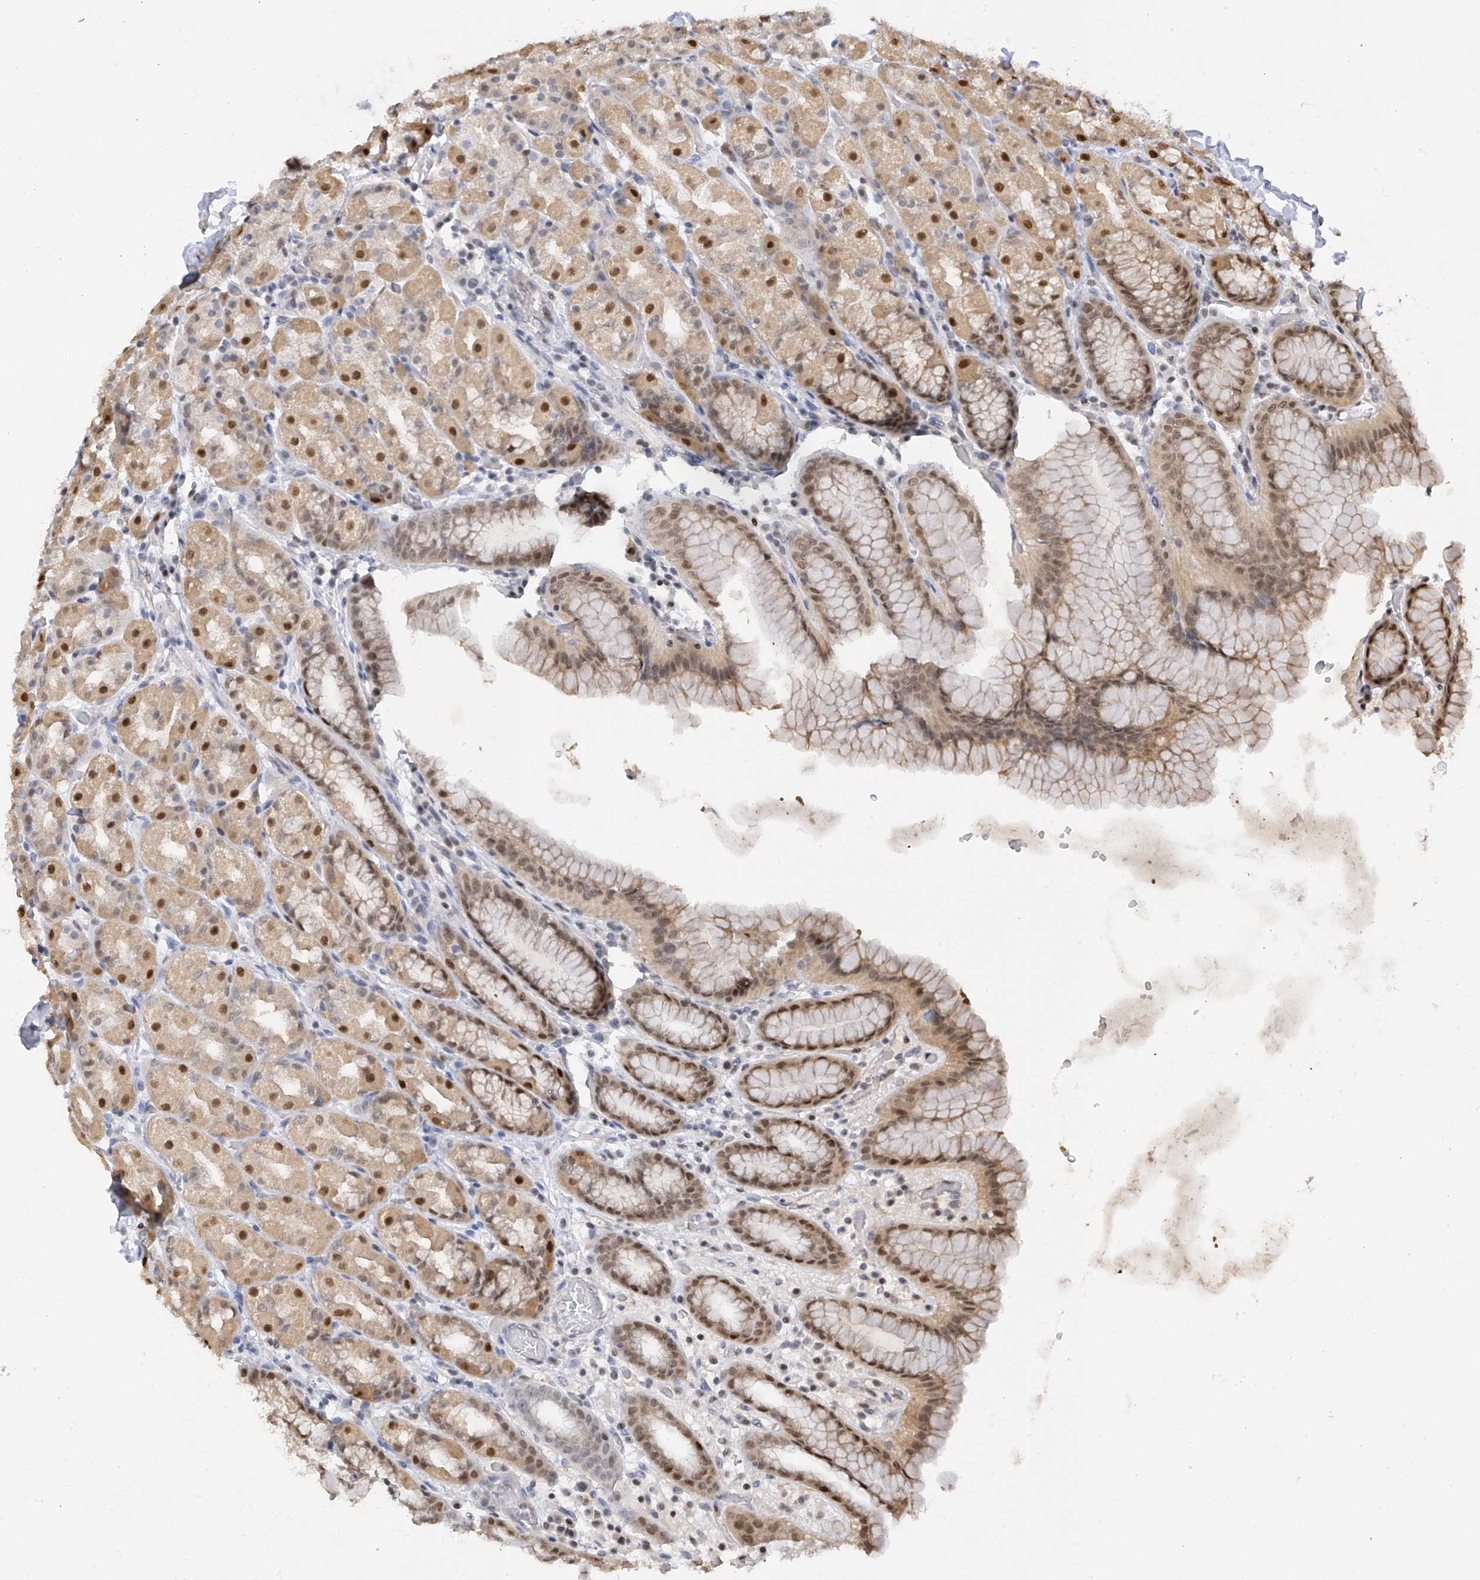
{"staining": {"intensity": "moderate", "quantity": "25%-75%", "location": "cytoplasmic/membranous,nuclear"}, "tissue": "stomach", "cell_type": "Glandular cells", "image_type": "normal", "snomed": [{"axis": "morphology", "description": "Normal tissue, NOS"}, {"axis": "topography", "description": "Stomach, upper"}], "caption": "This image demonstrates IHC staining of unremarkable human stomach, with medium moderate cytoplasmic/membranous,nuclear staining in approximately 25%-75% of glandular cells.", "gene": "PMM1", "patient": {"sex": "male", "age": 68}}